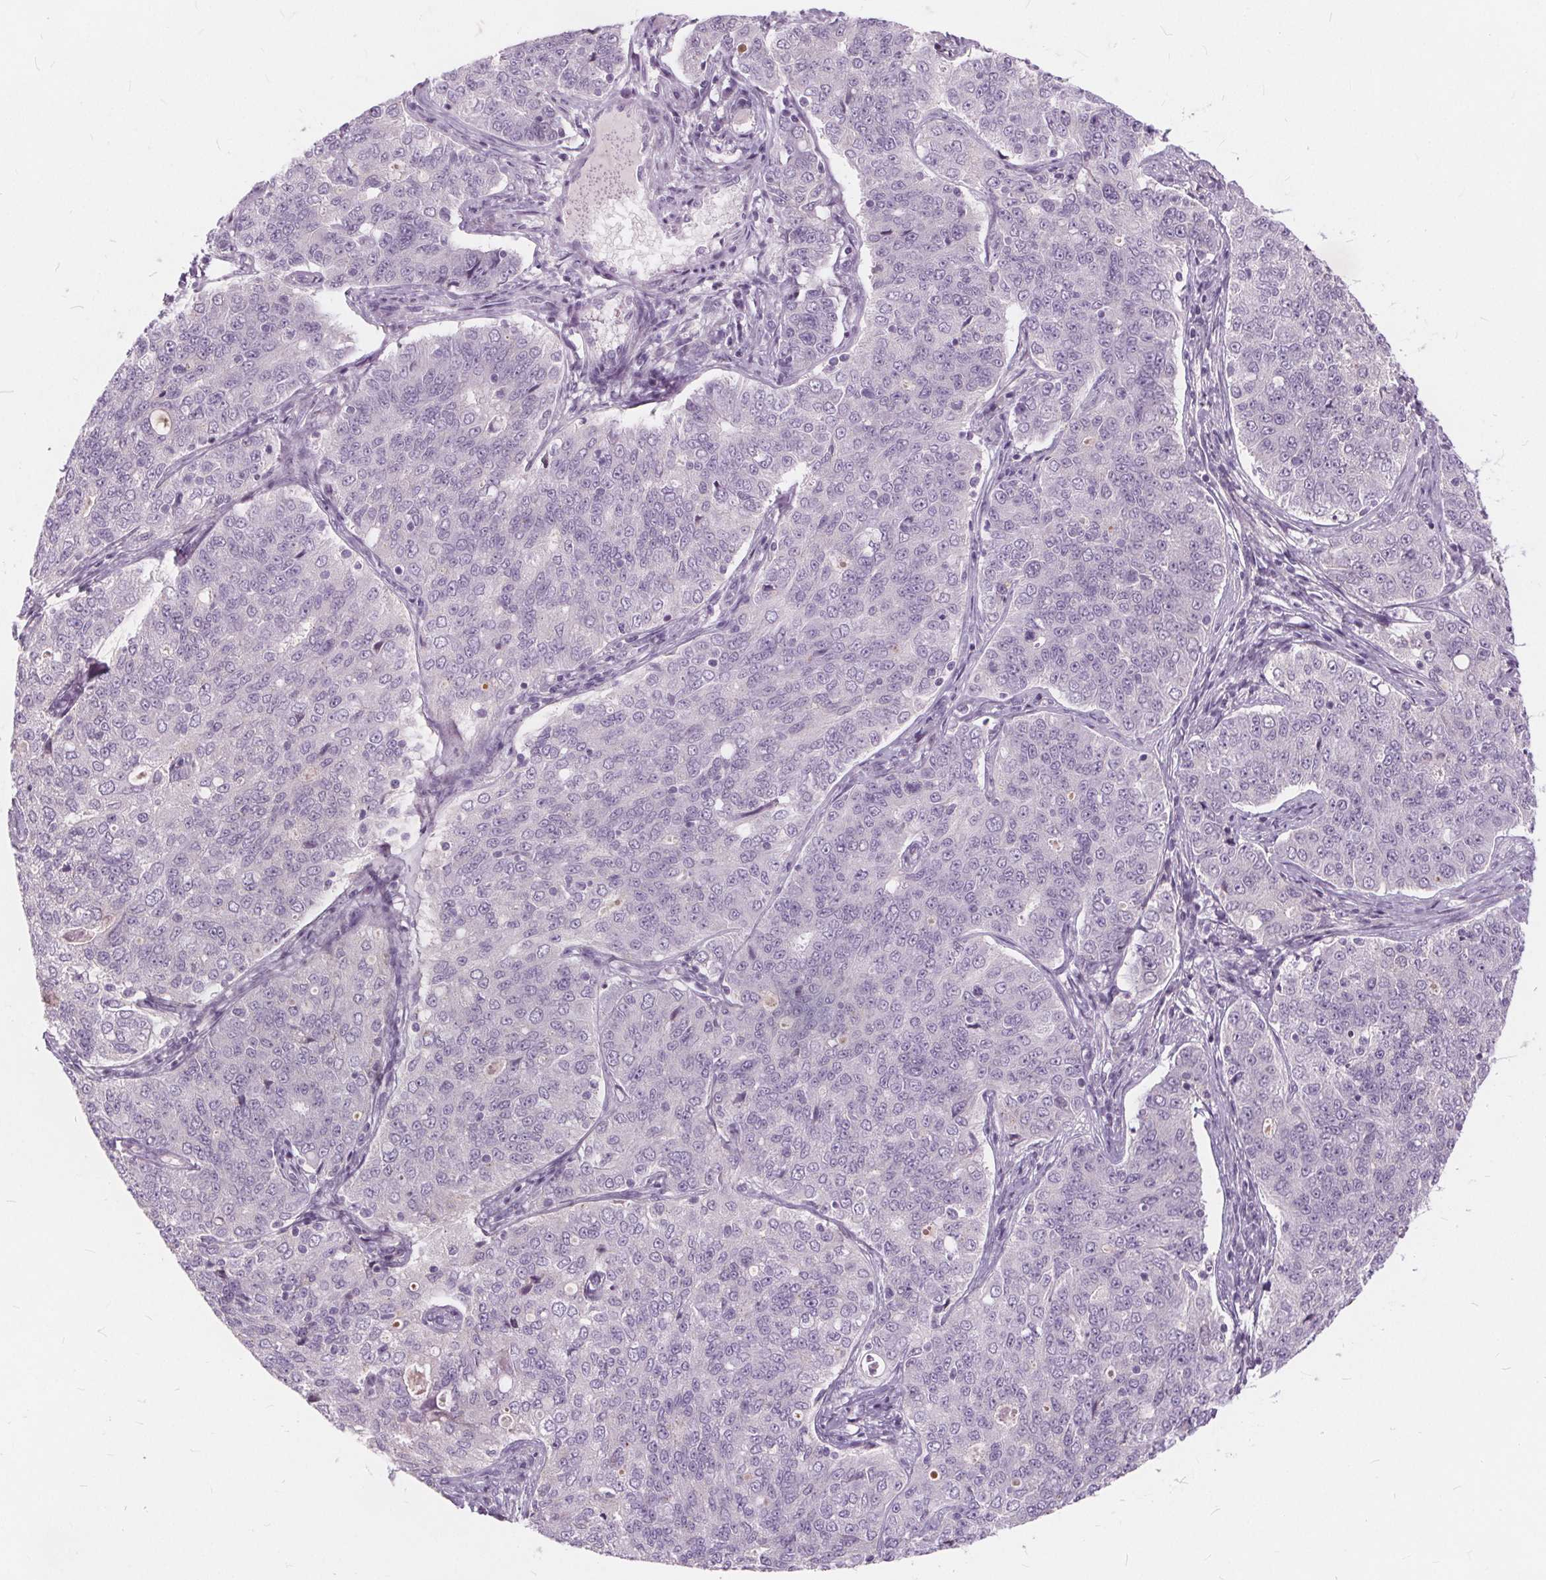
{"staining": {"intensity": "negative", "quantity": "none", "location": "none"}, "tissue": "endometrial cancer", "cell_type": "Tumor cells", "image_type": "cancer", "snomed": [{"axis": "morphology", "description": "Adenocarcinoma, NOS"}, {"axis": "topography", "description": "Endometrium"}], "caption": "Tumor cells are negative for brown protein staining in endometrial cancer (adenocarcinoma). (Brightfield microscopy of DAB IHC at high magnification).", "gene": "HAAO", "patient": {"sex": "female", "age": 43}}